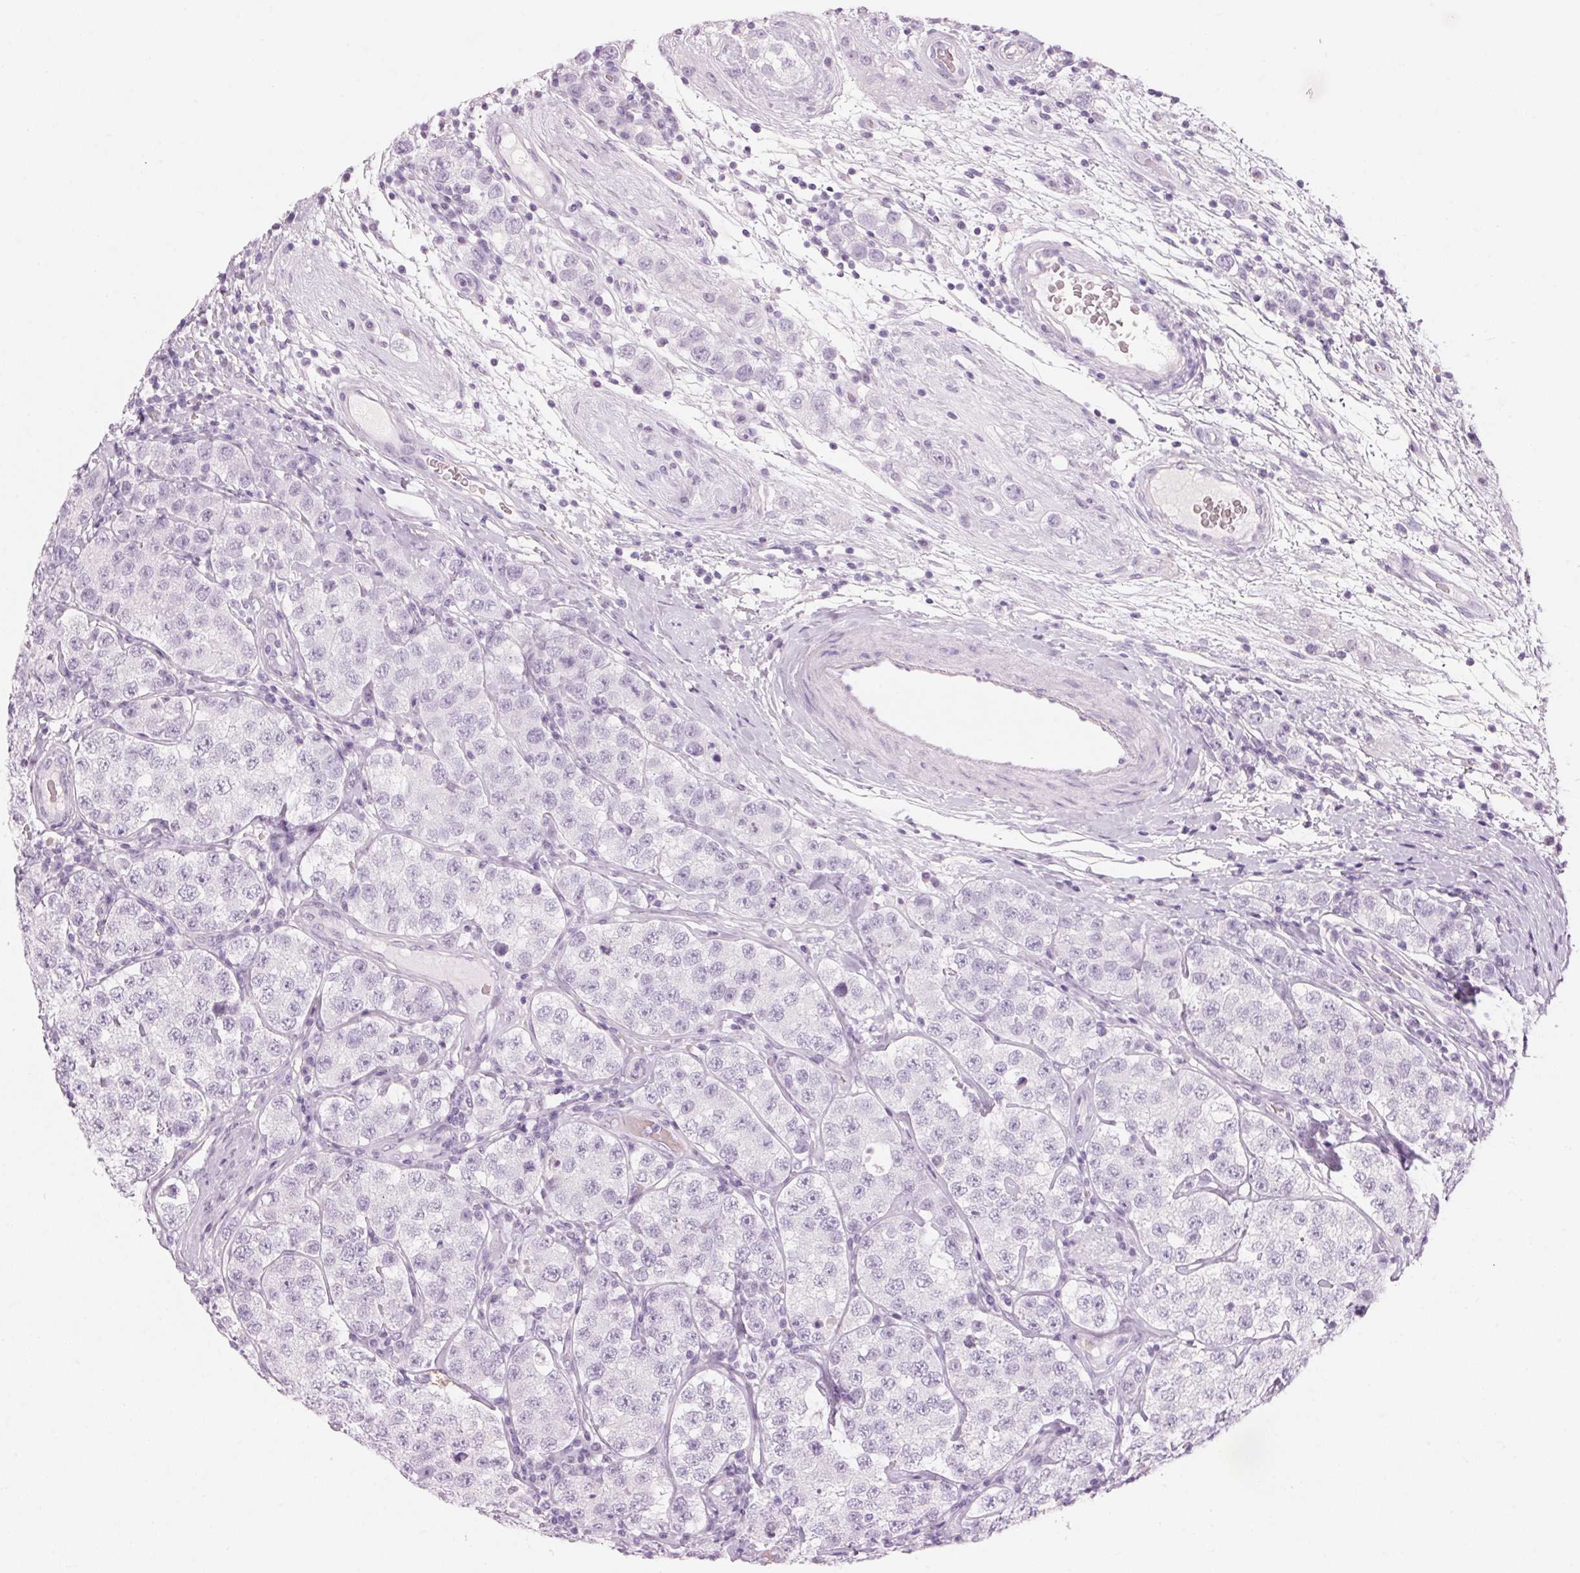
{"staining": {"intensity": "negative", "quantity": "none", "location": "none"}, "tissue": "testis cancer", "cell_type": "Tumor cells", "image_type": "cancer", "snomed": [{"axis": "morphology", "description": "Seminoma, NOS"}, {"axis": "topography", "description": "Testis"}], "caption": "Tumor cells show no significant protein staining in testis cancer.", "gene": "KLK7", "patient": {"sex": "male", "age": 34}}